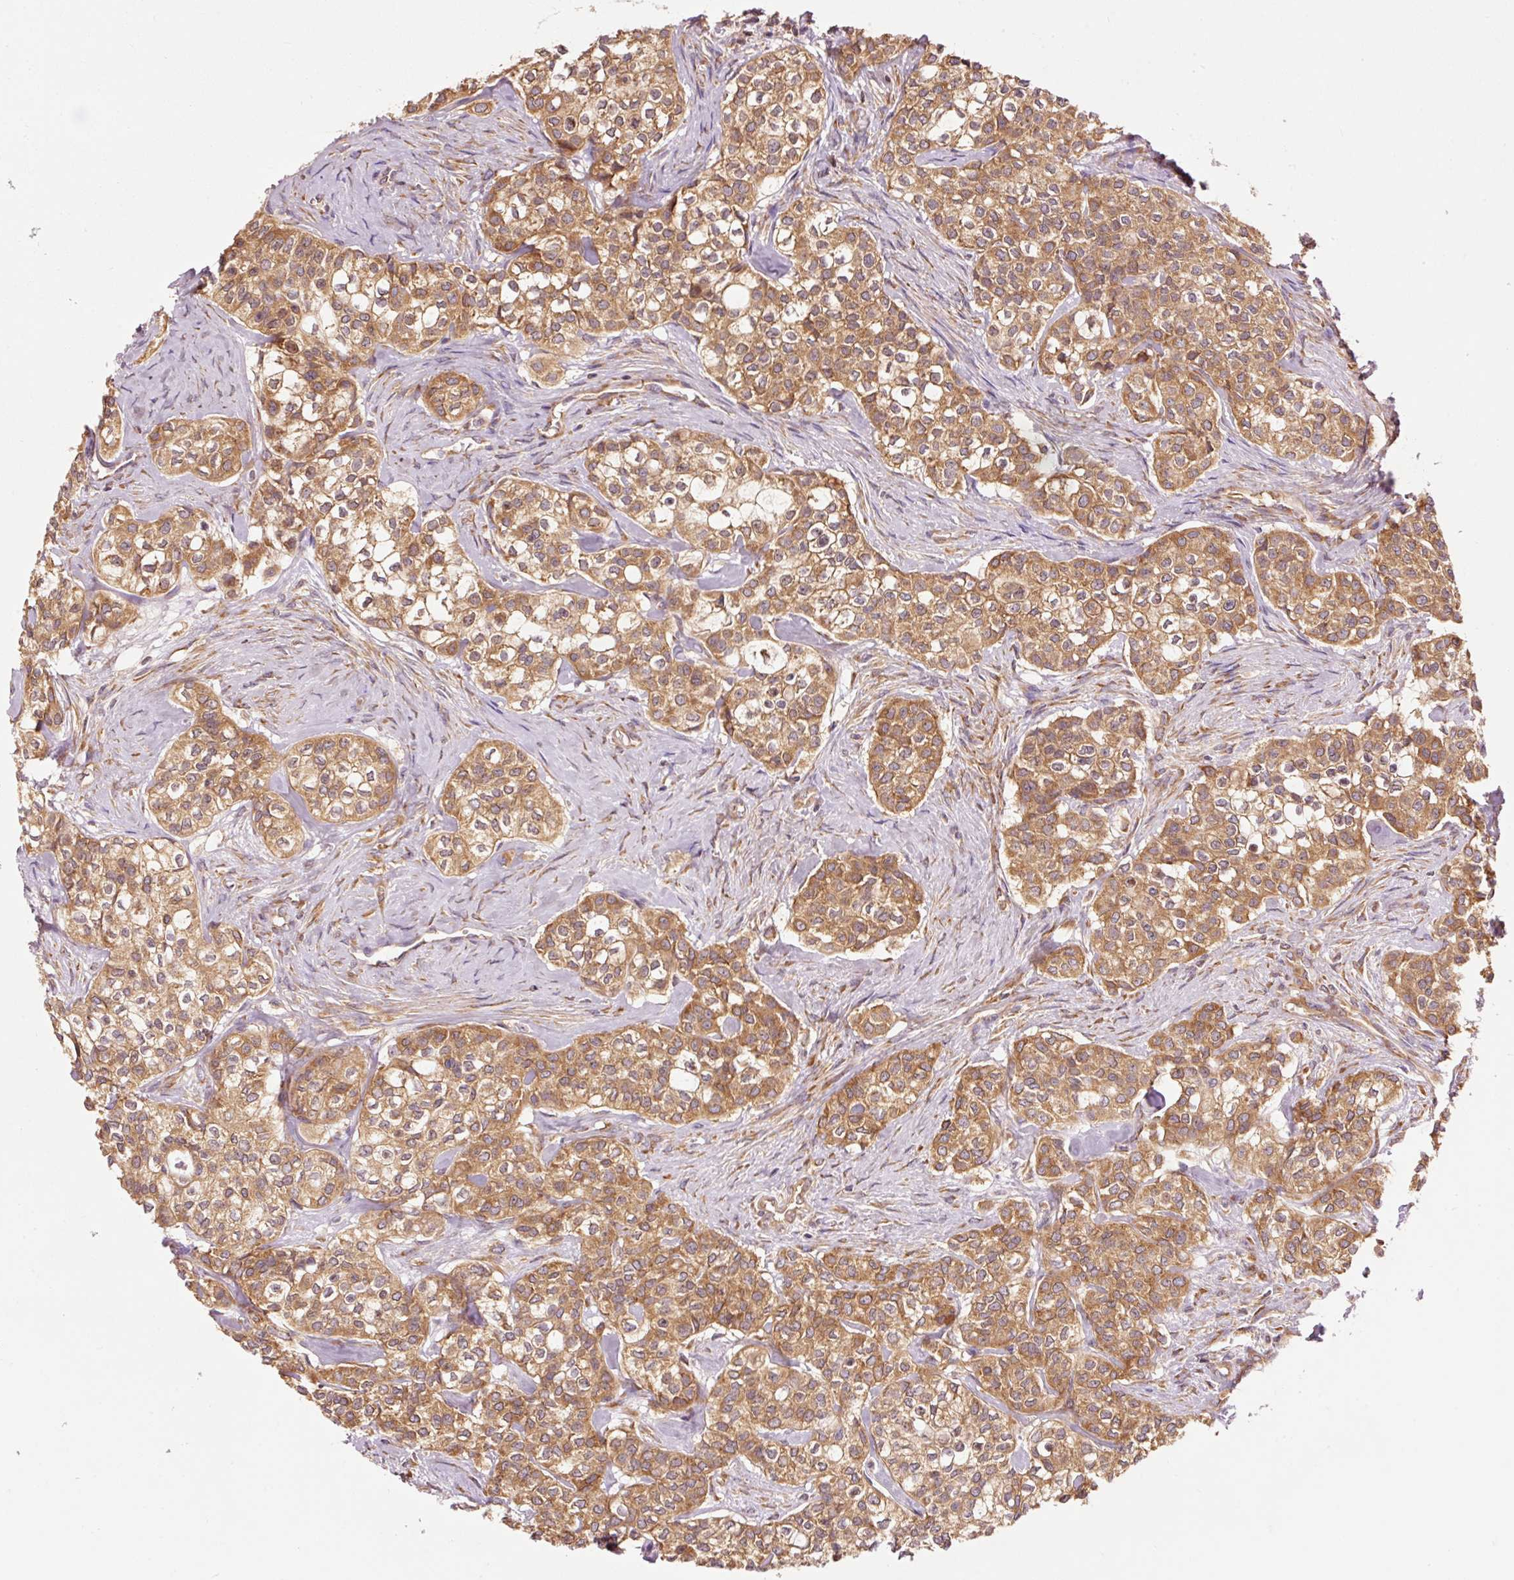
{"staining": {"intensity": "moderate", "quantity": ">75%", "location": "cytoplasmic/membranous"}, "tissue": "head and neck cancer", "cell_type": "Tumor cells", "image_type": "cancer", "snomed": [{"axis": "morphology", "description": "Adenocarcinoma, NOS"}, {"axis": "topography", "description": "Head-Neck"}], "caption": "Head and neck cancer stained for a protein exhibits moderate cytoplasmic/membranous positivity in tumor cells.", "gene": "PDAP1", "patient": {"sex": "male", "age": 81}}